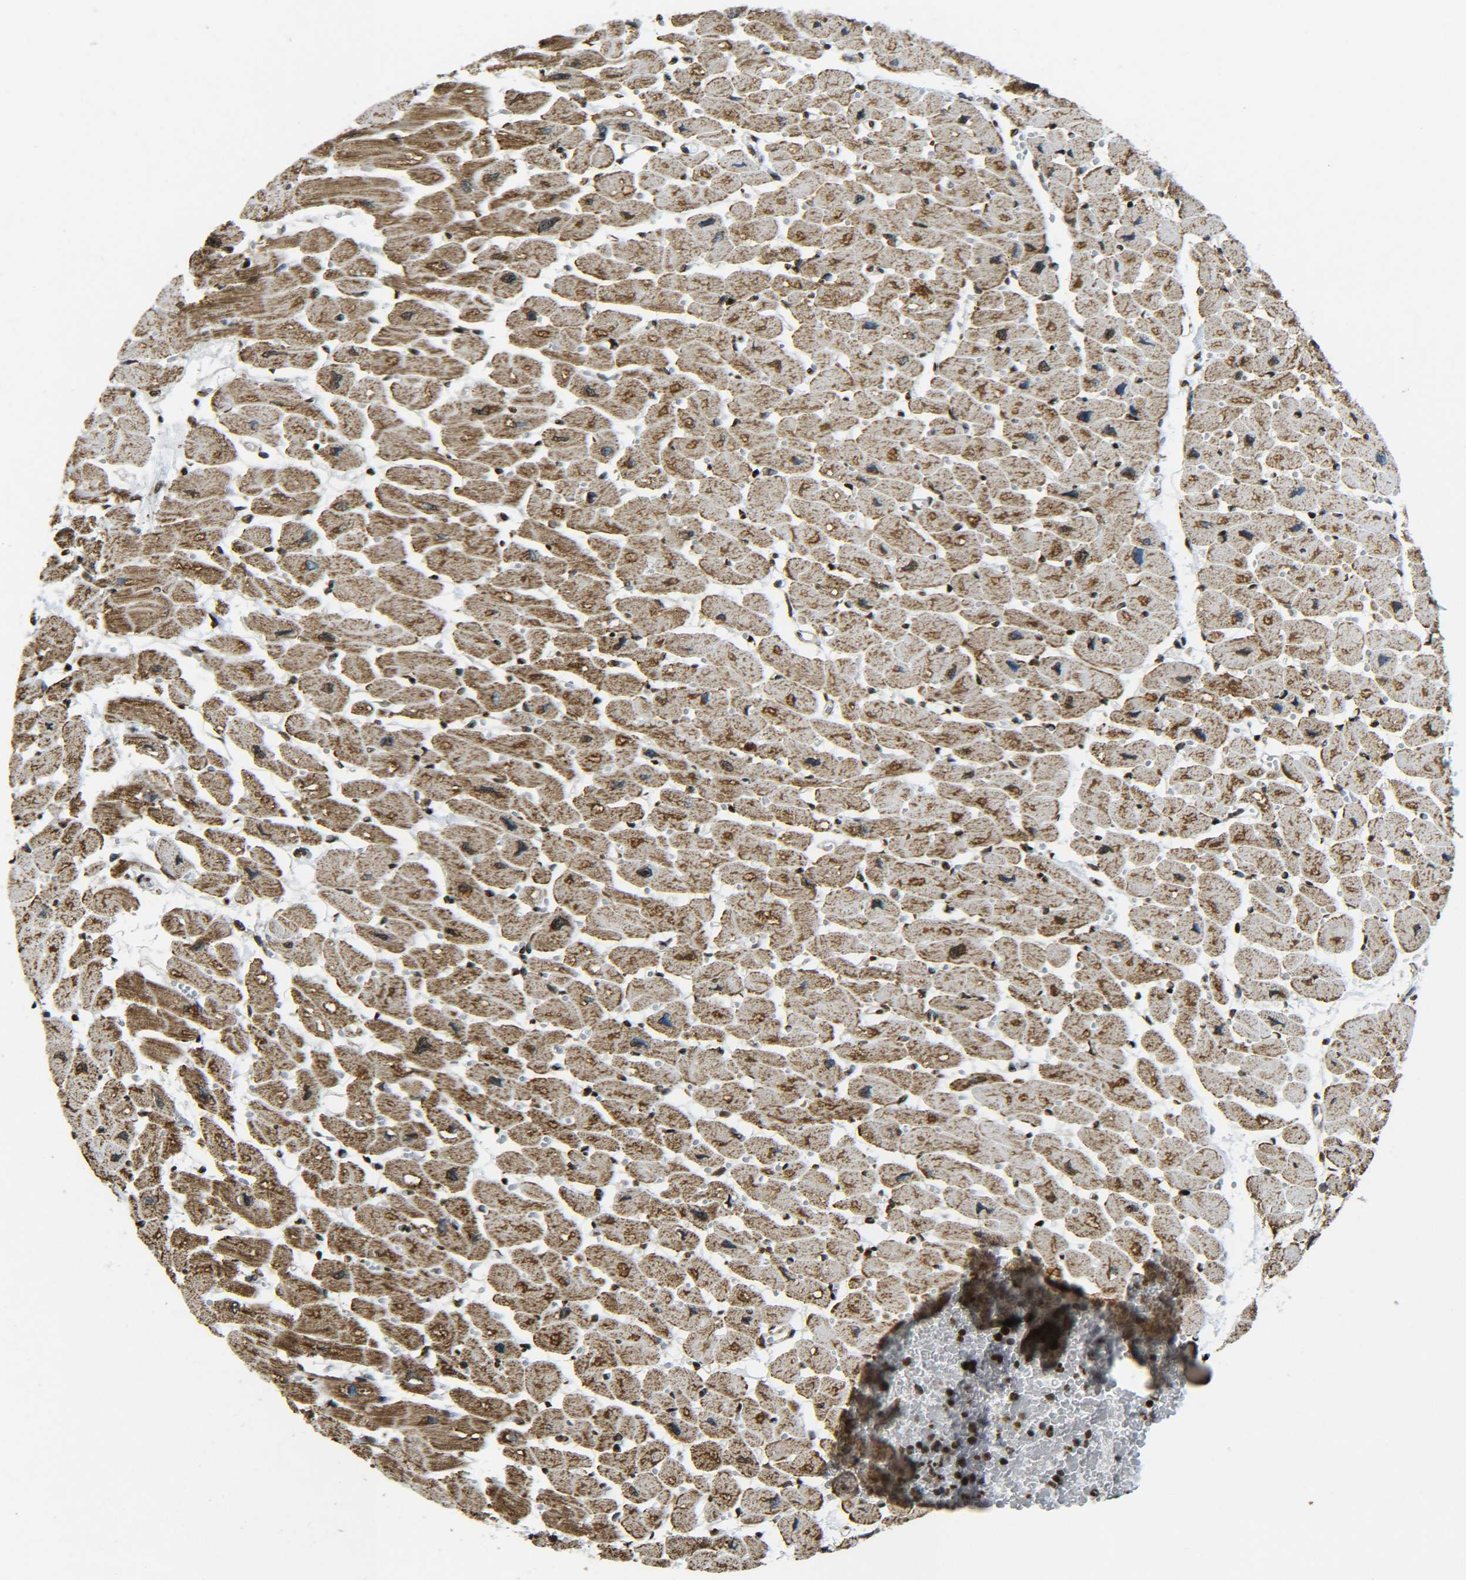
{"staining": {"intensity": "moderate", "quantity": ">75%", "location": "cytoplasmic/membranous,nuclear"}, "tissue": "heart muscle", "cell_type": "Cardiomyocytes", "image_type": "normal", "snomed": [{"axis": "morphology", "description": "Normal tissue, NOS"}, {"axis": "topography", "description": "Heart"}], "caption": "Protein staining displays moderate cytoplasmic/membranous,nuclear staining in about >75% of cardiomyocytes in unremarkable heart muscle.", "gene": "NEUROG2", "patient": {"sex": "female", "age": 54}}